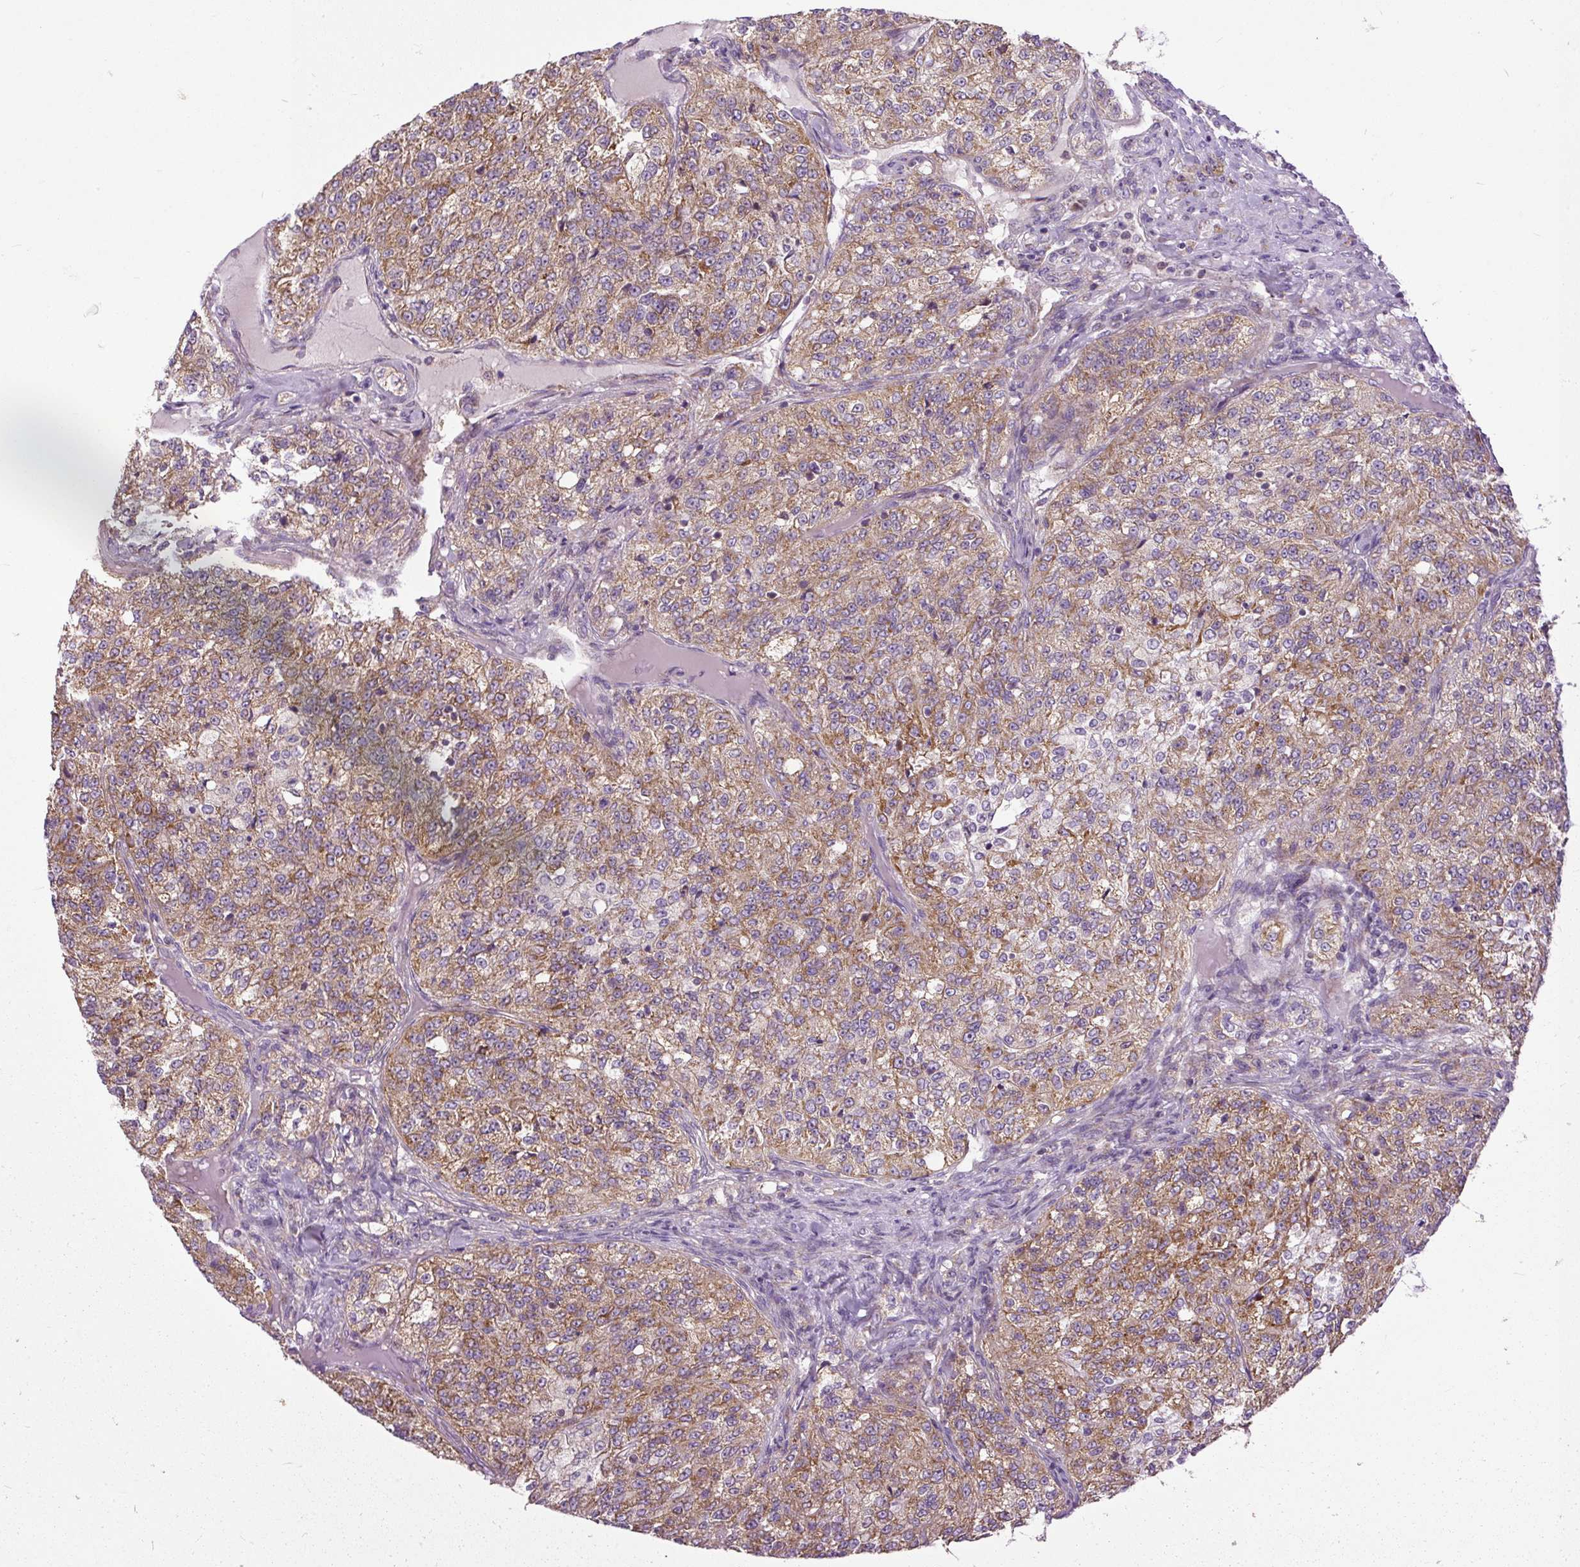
{"staining": {"intensity": "moderate", "quantity": "25%-75%", "location": "cytoplasmic/membranous"}, "tissue": "renal cancer", "cell_type": "Tumor cells", "image_type": "cancer", "snomed": [{"axis": "morphology", "description": "Adenocarcinoma, NOS"}, {"axis": "topography", "description": "Kidney"}], "caption": "Adenocarcinoma (renal) stained with IHC exhibits moderate cytoplasmic/membranous expression in about 25%-75% of tumor cells. (Stains: DAB in brown, nuclei in blue, Microscopy: brightfield microscopy at high magnification).", "gene": "TM2D3", "patient": {"sex": "female", "age": 63}}